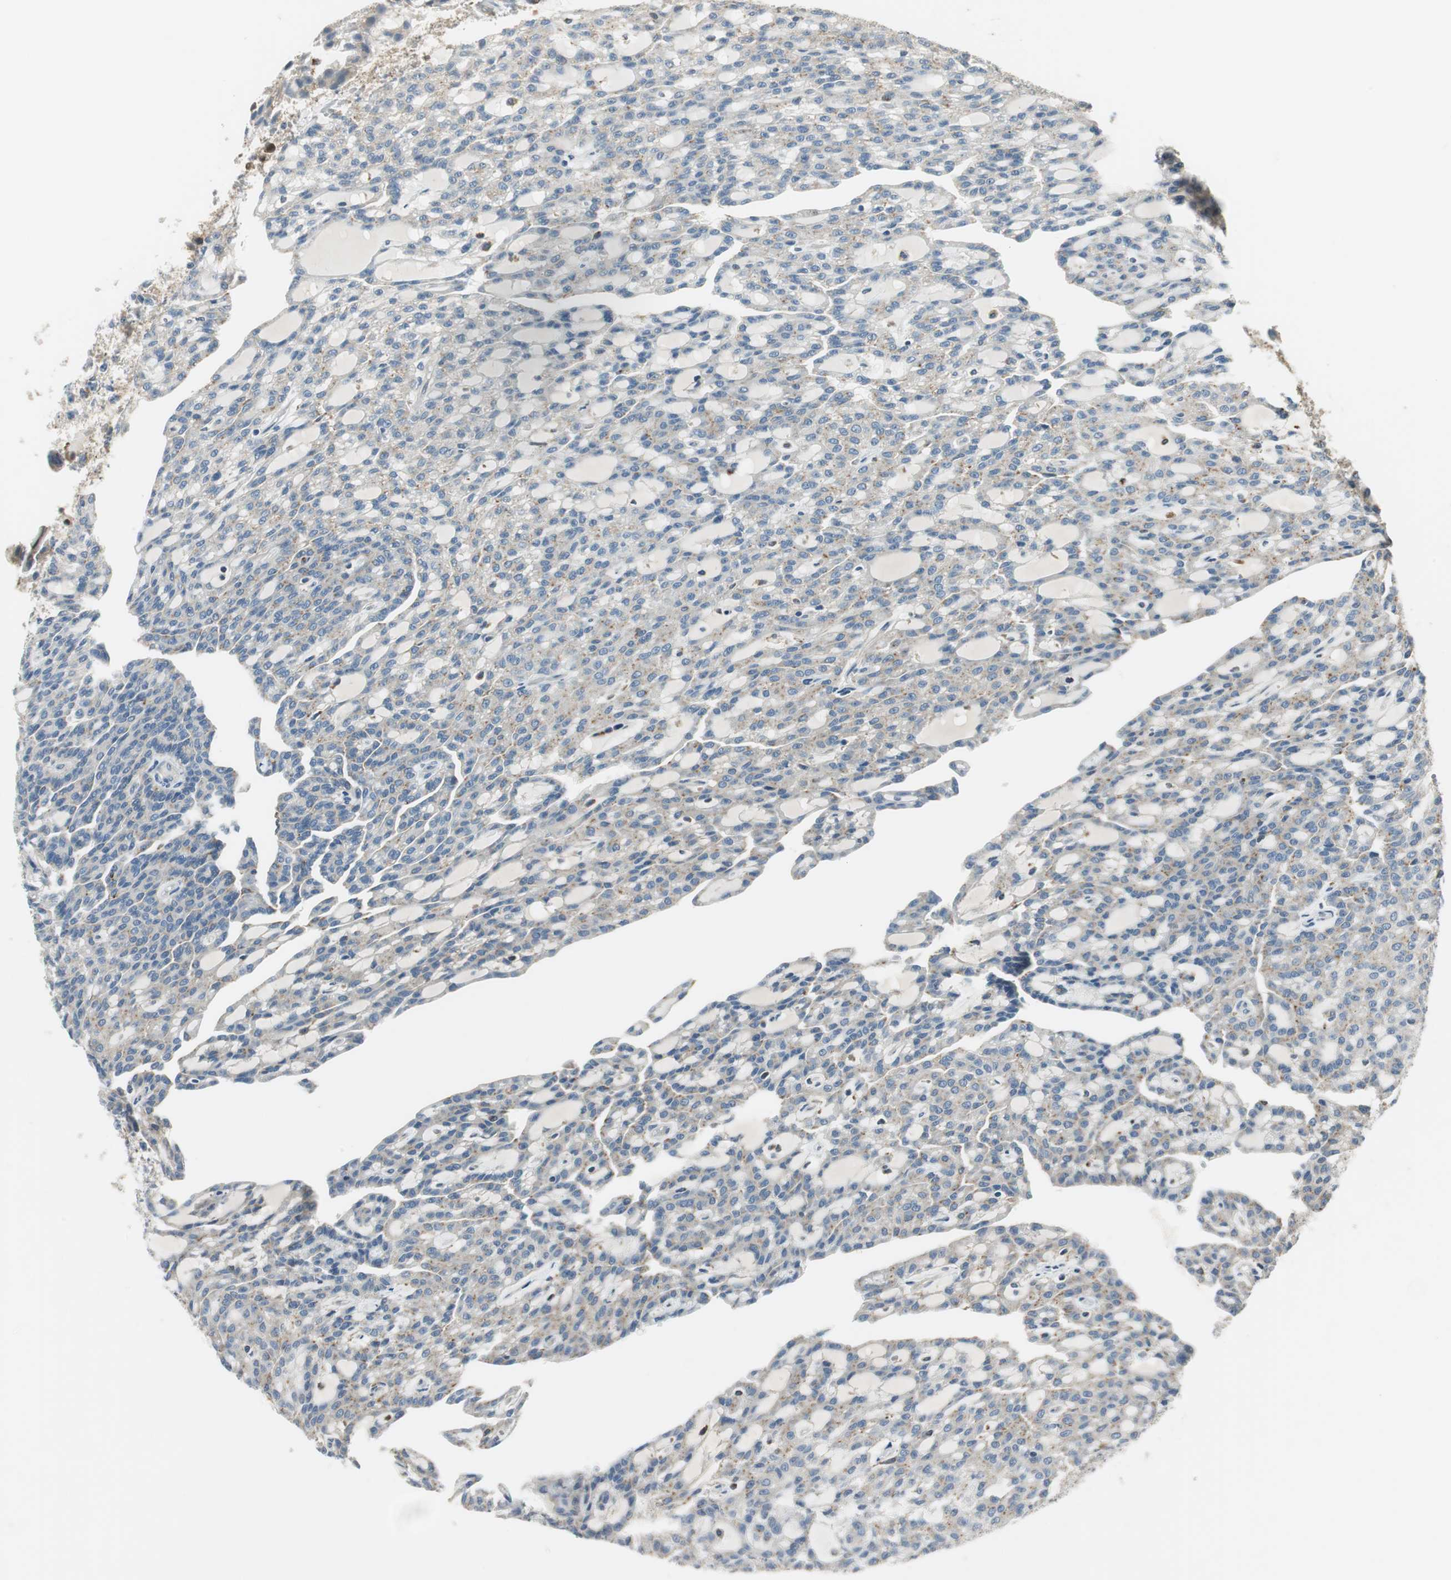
{"staining": {"intensity": "weak", "quantity": "<25%", "location": "cytoplasmic/membranous"}, "tissue": "renal cancer", "cell_type": "Tumor cells", "image_type": "cancer", "snomed": [{"axis": "morphology", "description": "Adenocarcinoma, NOS"}, {"axis": "topography", "description": "Kidney"}], "caption": "Immunohistochemistry (IHC) of renal cancer (adenocarcinoma) reveals no staining in tumor cells.", "gene": "NCK1", "patient": {"sex": "male", "age": 63}}